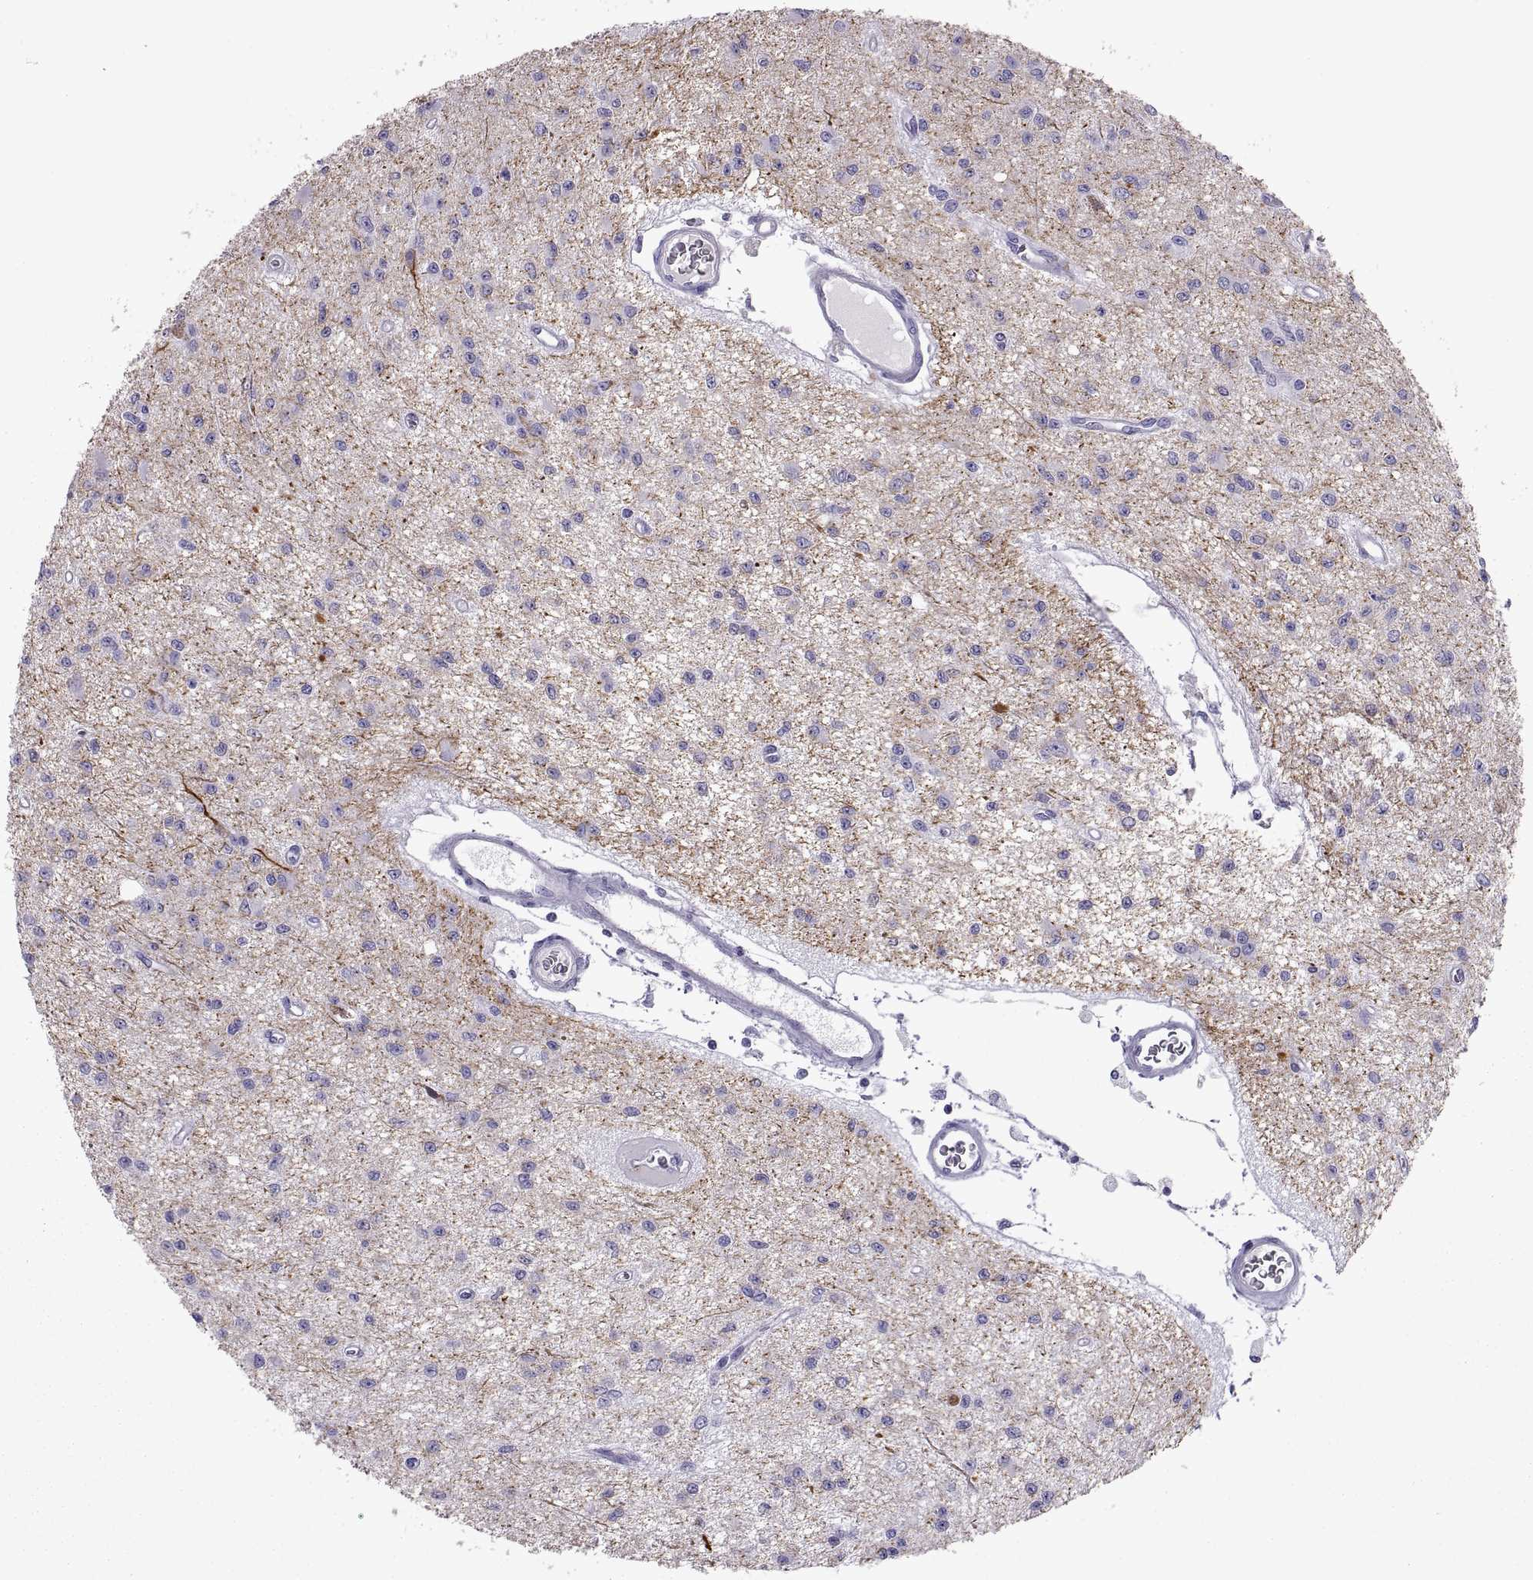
{"staining": {"intensity": "negative", "quantity": "none", "location": "none"}, "tissue": "glioma", "cell_type": "Tumor cells", "image_type": "cancer", "snomed": [{"axis": "morphology", "description": "Glioma, malignant, Low grade"}, {"axis": "topography", "description": "Brain"}], "caption": "Image shows no protein staining in tumor cells of glioma tissue.", "gene": "RGS20", "patient": {"sex": "female", "age": 45}}